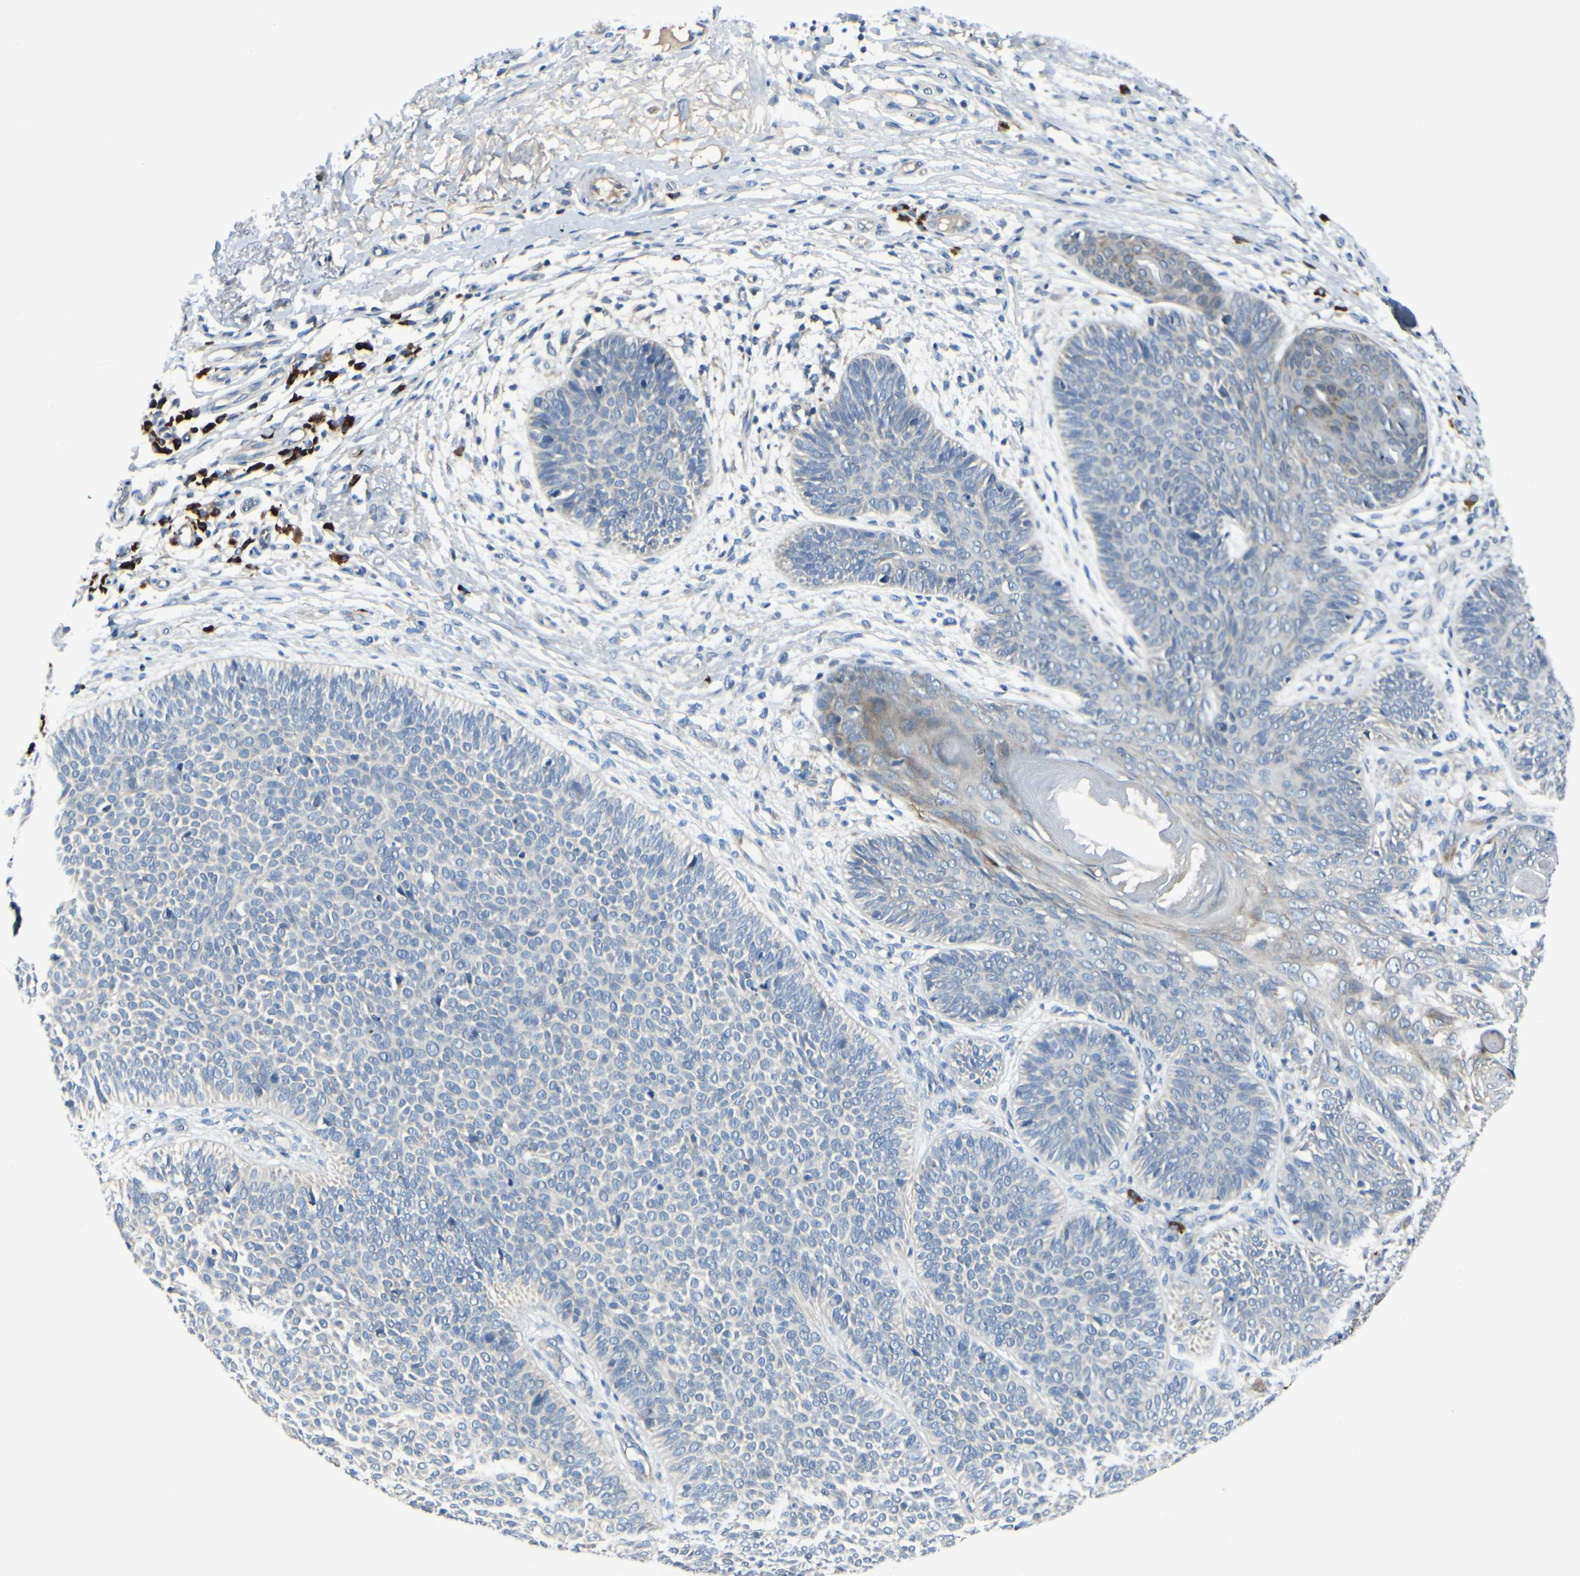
{"staining": {"intensity": "weak", "quantity": "<25%", "location": "cytoplasmic/membranous"}, "tissue": "skin cancer", "cell_type": "Tumor cells", "image_type": "cancer", "snomed": [{"axis": "morphology", "description": "Normal tissue, NOS"}, {"axis": "morphology", "description": "Basal cell carcinoma"}, {"axis": "topography", "description": "Skin"}], "caption": "Immunohistochemistry photomicrograph of basal cell carcinoma (skin) stained for a protein (brown), which exhibits no positivity in tumor cells.", "gene": "SELENOS", "patient": {"sex": "male", "age": 52}}